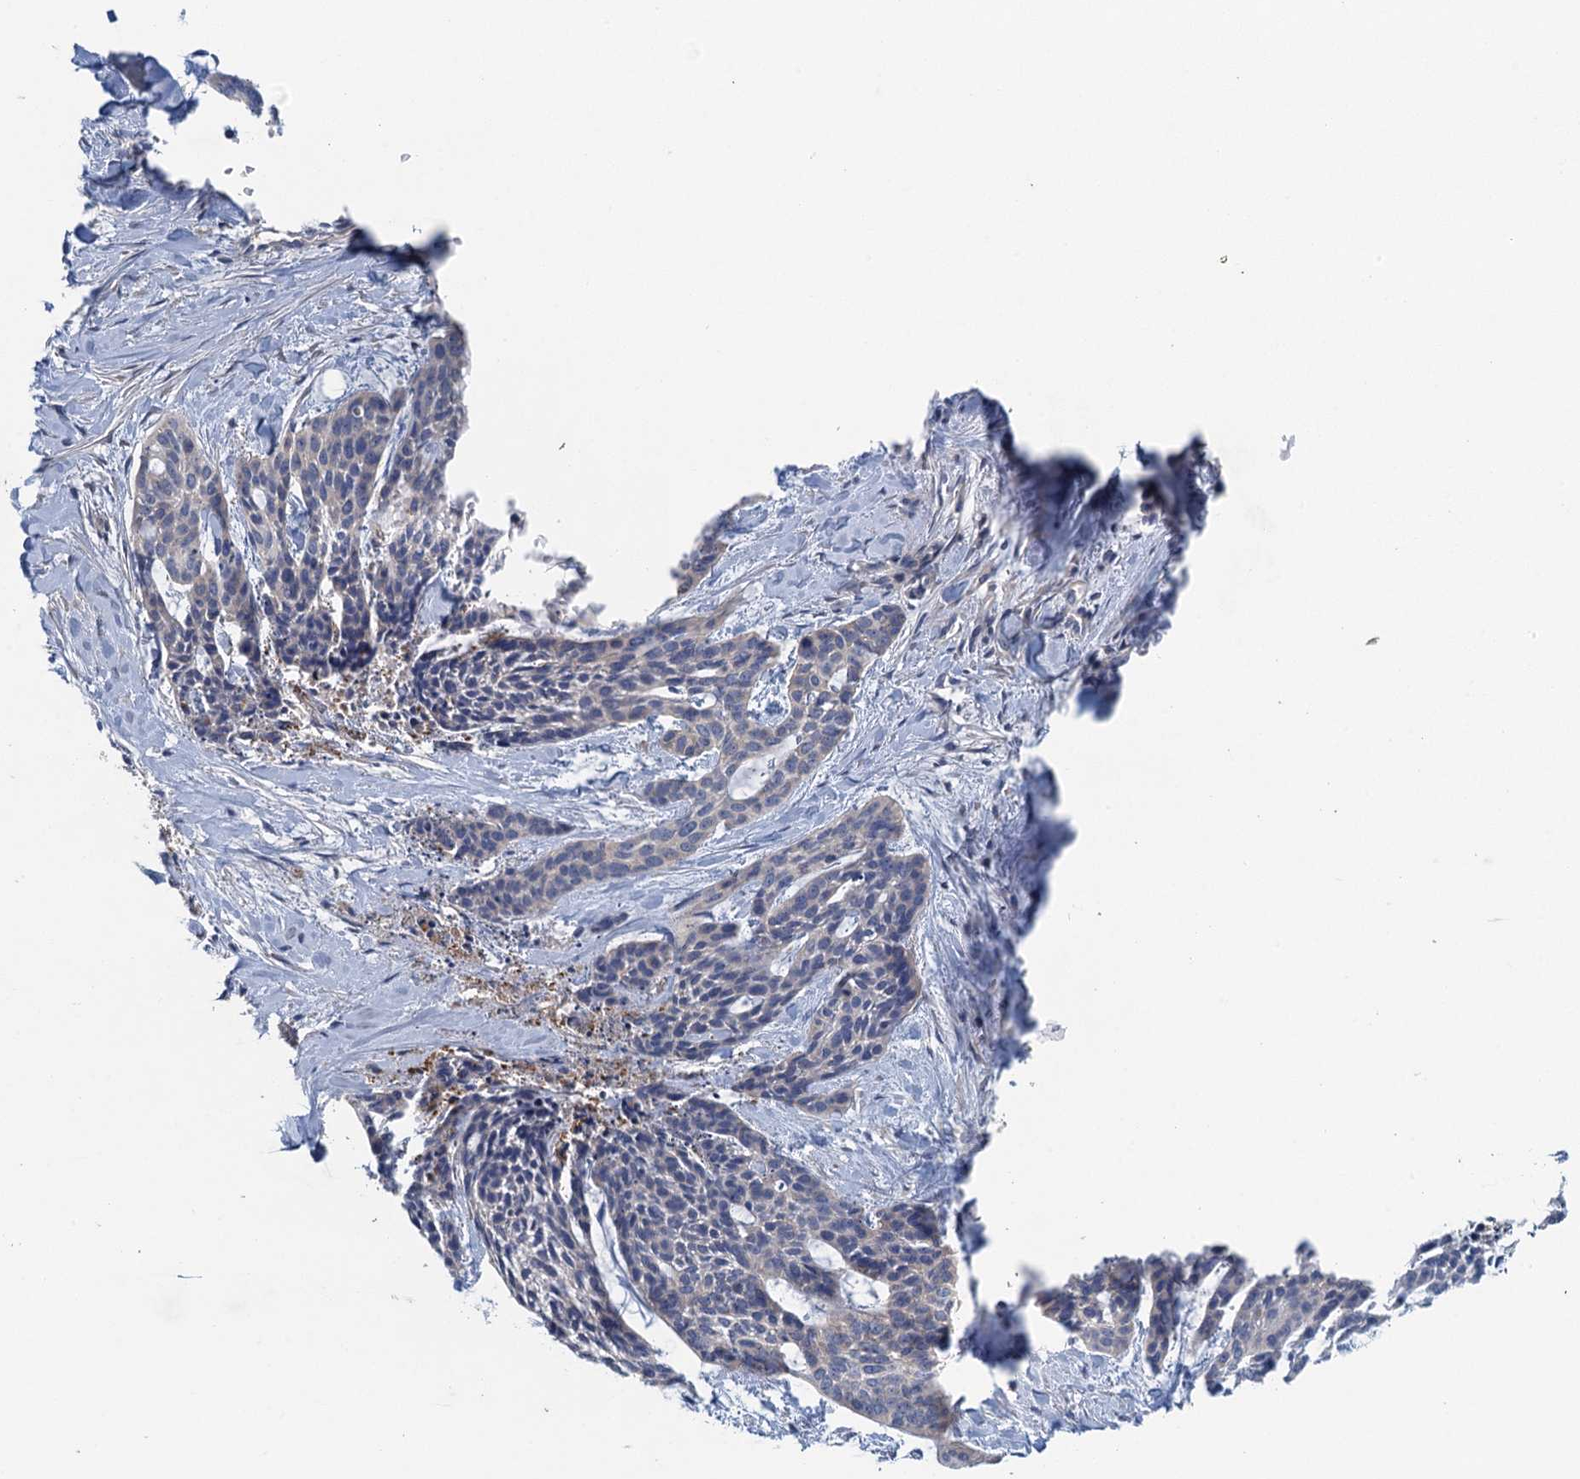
{"staining": {"intensity": "negative", "quantity": "none", "location": "none"}, "tissue": "skin cancer", "cell_type": "Tumor cells", "image_type": "cancer", "snomed": [{"axis": "morphology", "description": "Basal cell carcinoma"}, {"axis": "topography", "description": "Skin"}], "caption": "DAB (3,3'-diaminobenzidine) immunohistochemical staining of human basal cell carcinoma (skin) exhibits no significant staining in tumor cells.", "gene": "TPCN1", "patient": {"sex": "female", "age": 64}}